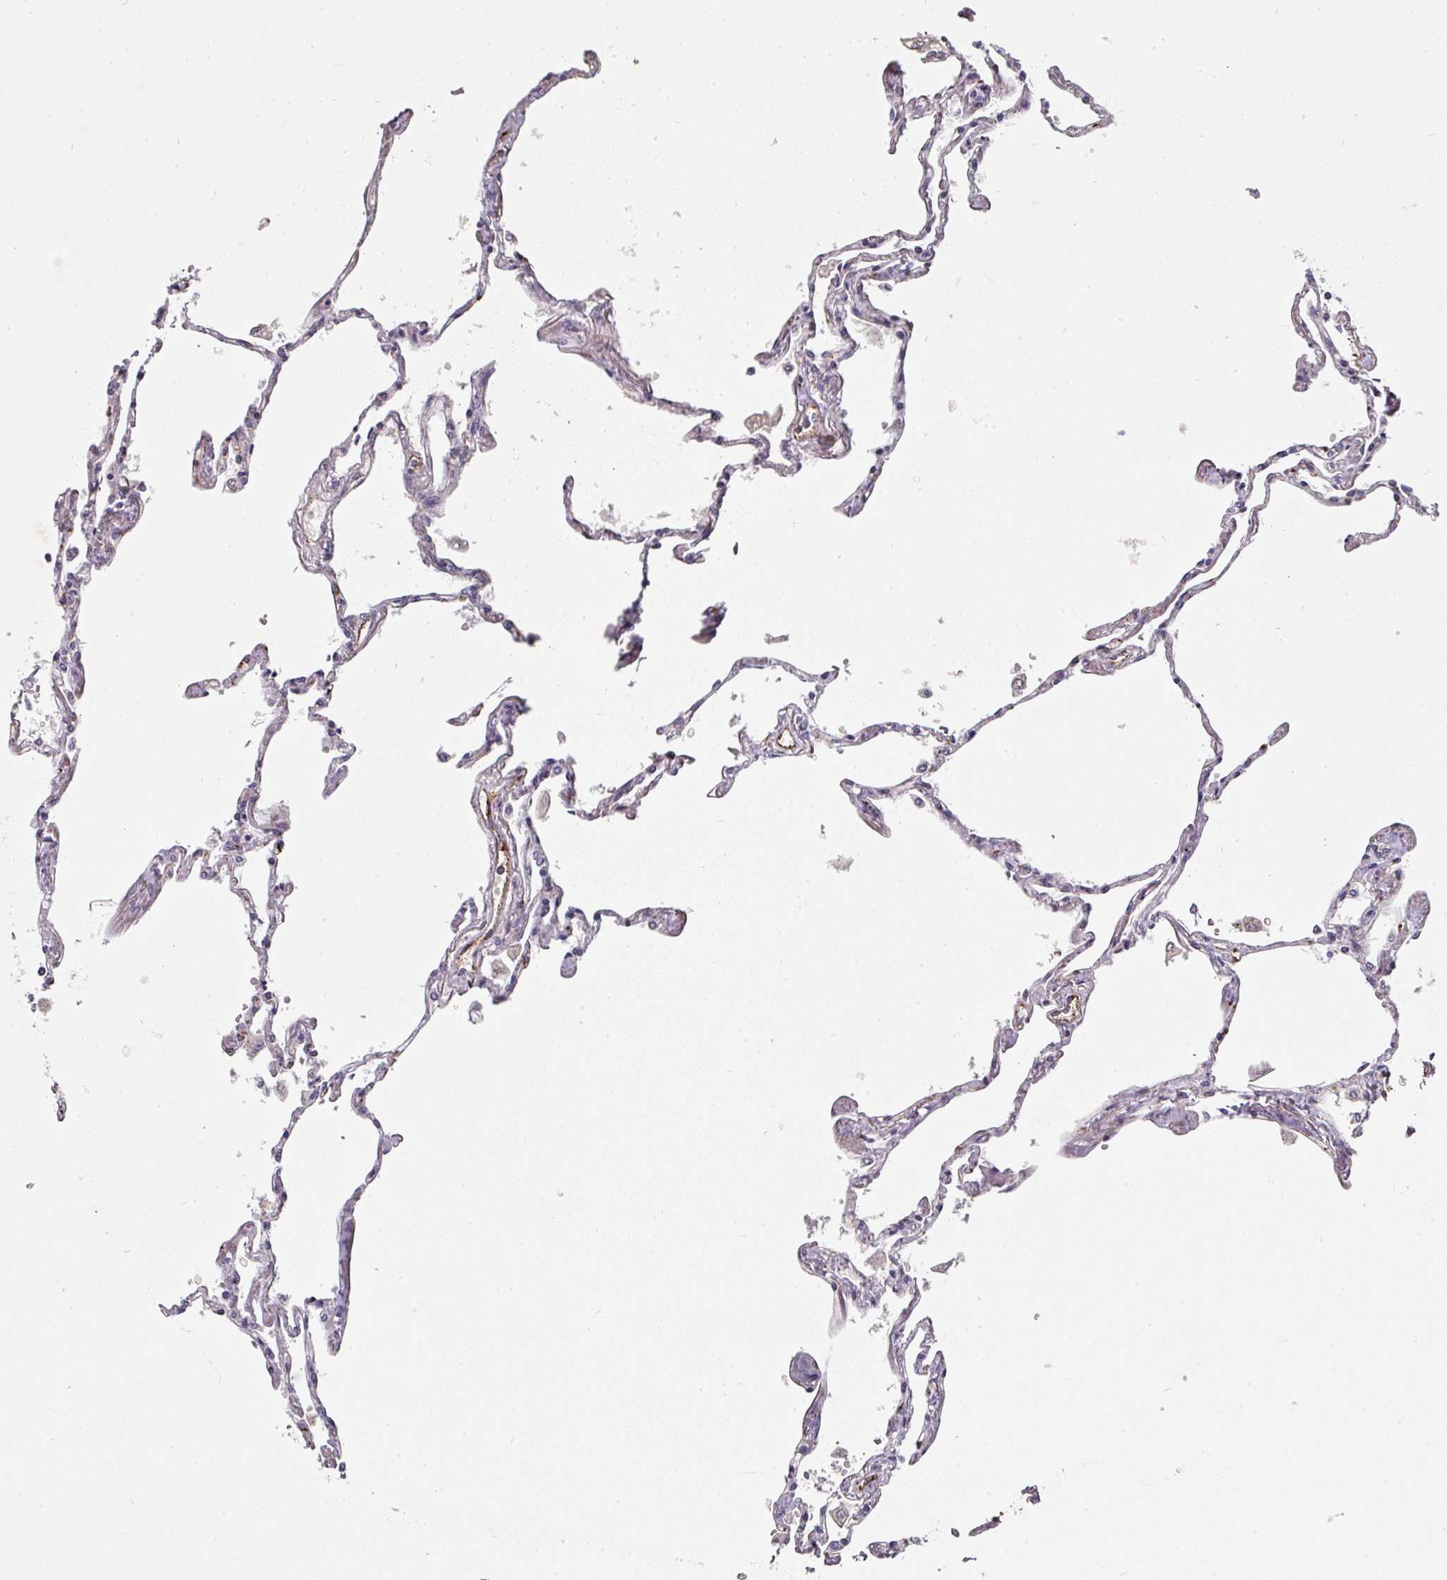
{"staining": {"intensity": "negative", "quantity": "none", "location": "none"}, "tissue": "lung", "cell_type": "Alveolar cells", "image_type": "normal", "snomed": [{"axis": "morphology", "description": "Normal tissue, NOS"}, {"axis": "topography", "description": "Lung"}], "caption": "Immunohistochemistry (IHC) of unremarkable human lung exhibits no staining in alveolar cells.", "gene": "SIDT2", "patient": {"sex": "female", "age": 67}}